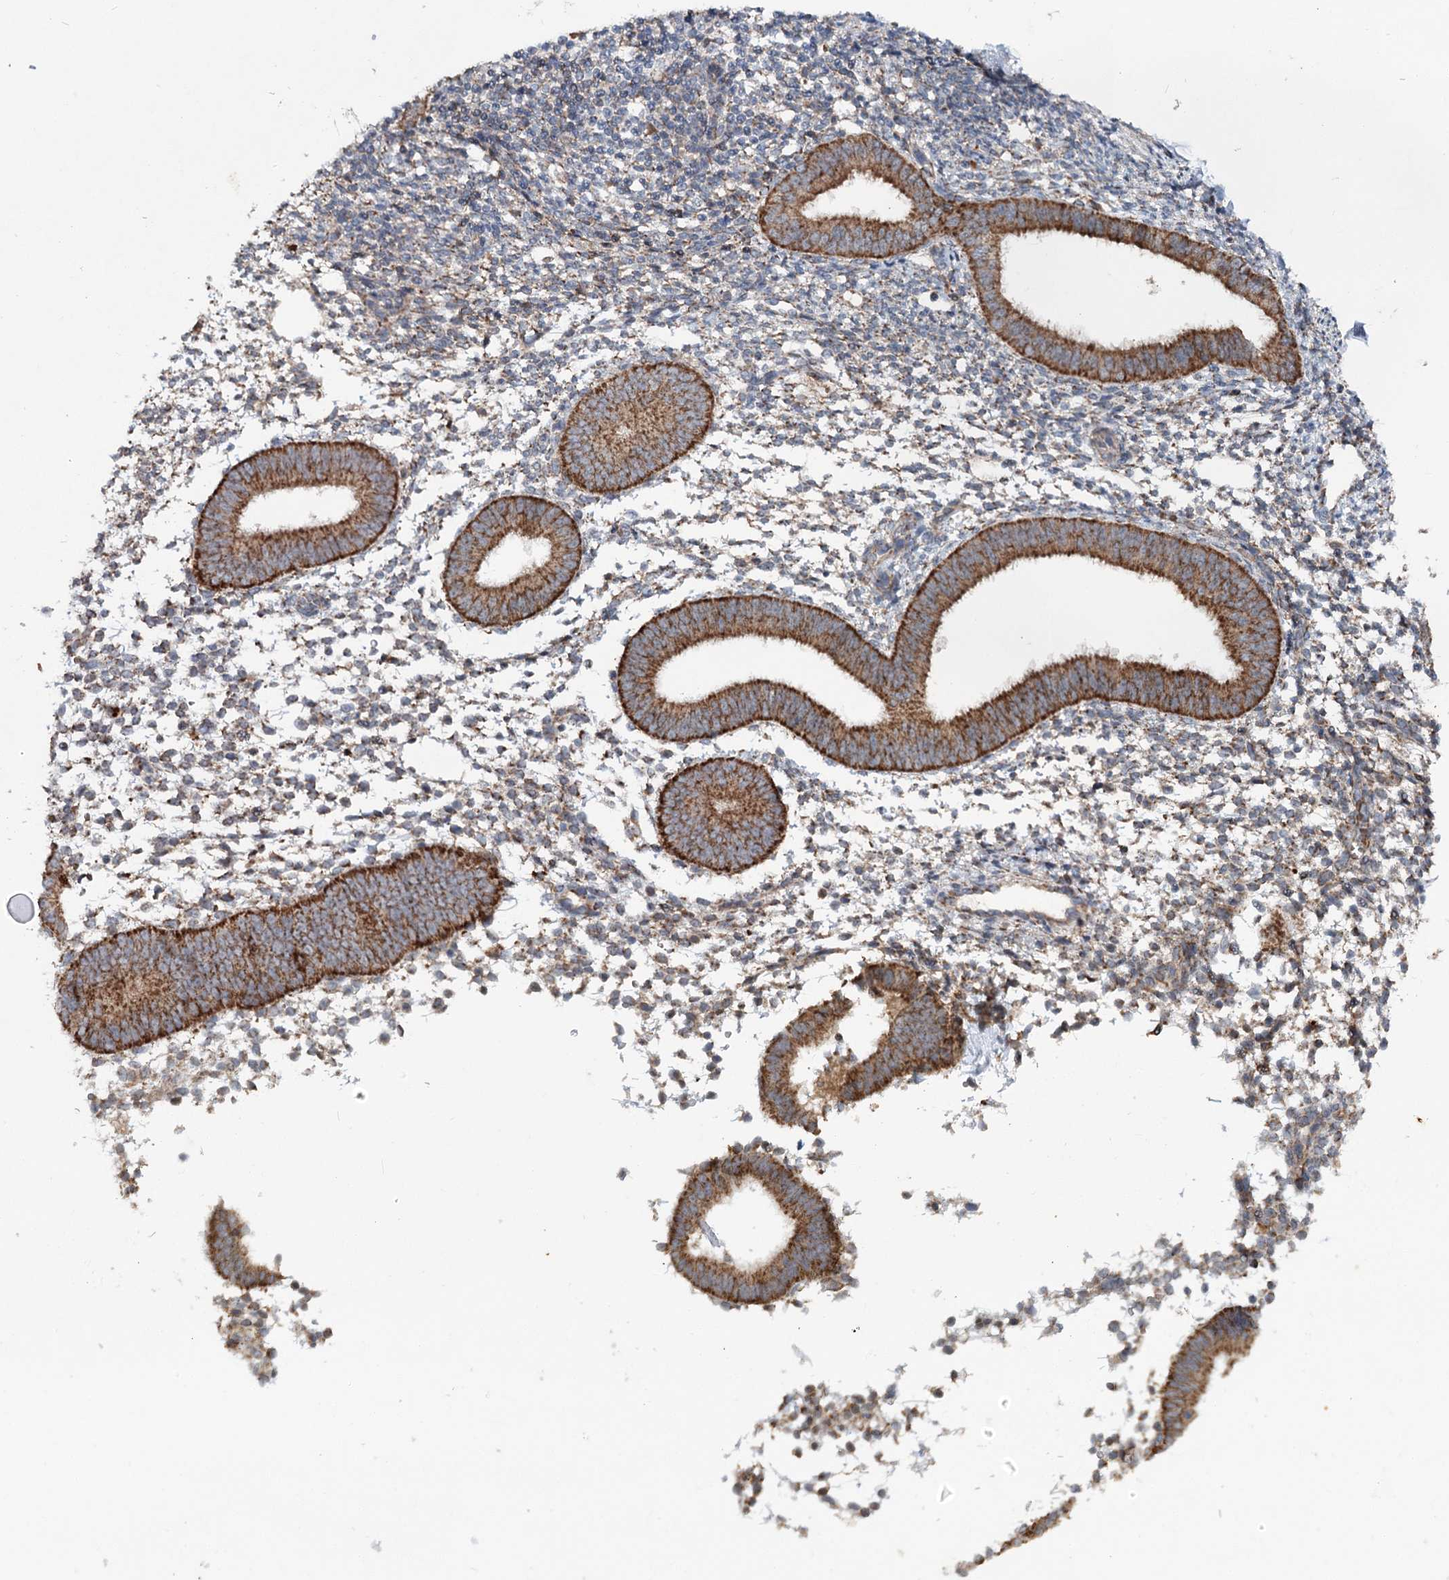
{"staining": {"intensity": "moderate", "quantity": "<25%", "location": "cytoplasmic/membranous"}, "tissue": "endometrium", "cell_type": "Cells in endometrial stroma", "image_type": "normal", "snomed": [{"axis": "morphology", "description": "Normal tissue, NOS"}, {"axis": "topography", "description": "Uterus"}, {"axis": "topography", "description": "Endometrium"}], "caption": "Normal endometrium shows moderate cytoplasmic/membranous positivity in about <25% of cells in endometrial stroma, visualized by immunohistochemistry. (IHC, brightfield microscopy, high magnification).", "gene": "PYROXD2", "patient": {"sex": "female", "age": 48}}